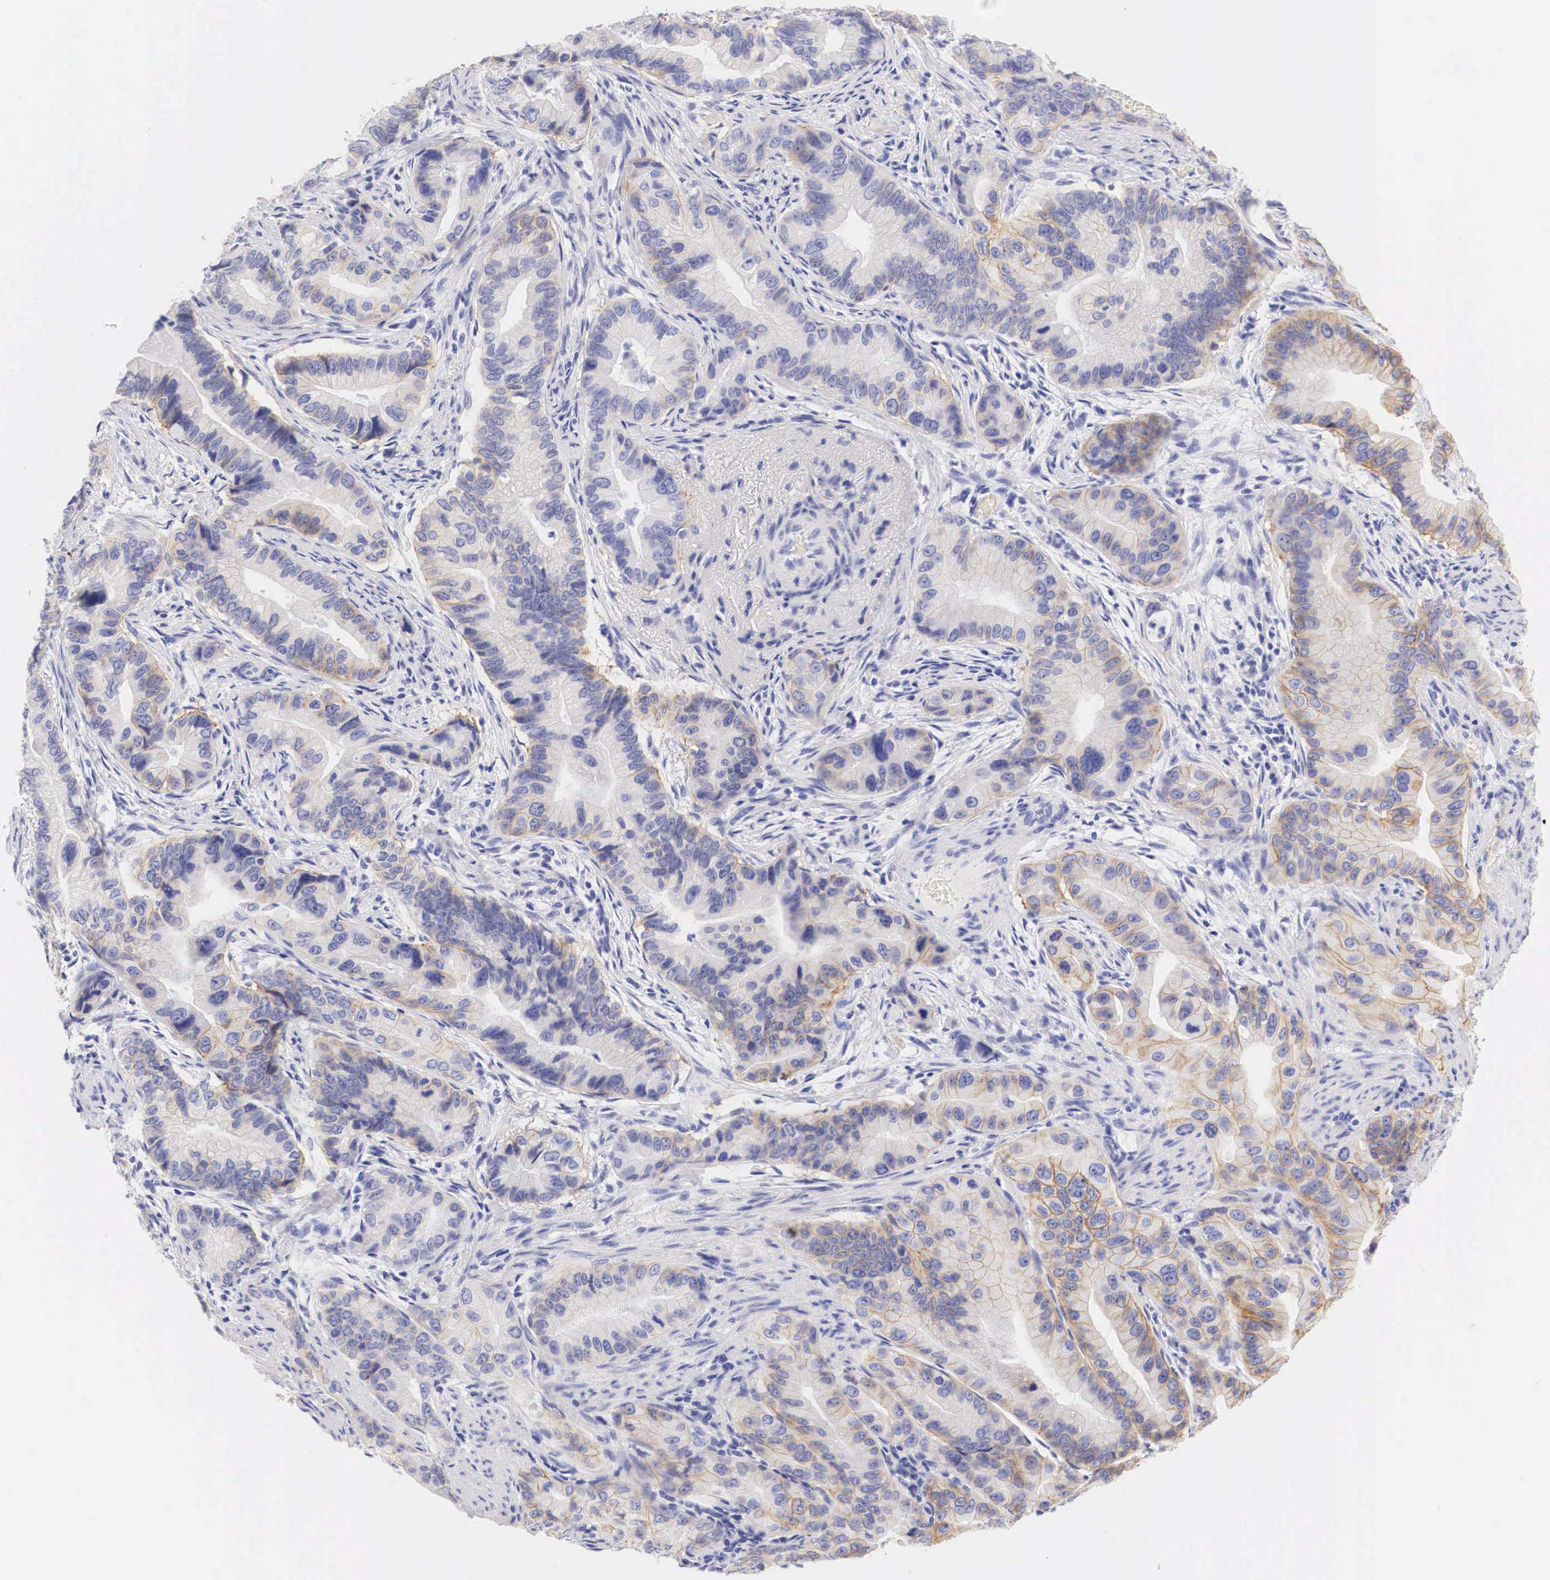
{"staining": {"intensity": "moderate", "quantity": "<25%", "location": "cytoplasmic/membranous"}, "tissue": "pancreatic cancer", "cell_type": "Tumor cells", "image_type": "cancer", "snomed": [{"axis": "morphology", "description": "Adenocarcinoma, NOS"}, {"axis": "topography", "description": "Pancreas"}, {"axis": "topography", "description": "Stomach, upper"}], "caption": "Immunohistochemical staining of pancreatic cancer shows low levels of moderate cytoplasmic/membranous protein staining in about <25% of tumor cells.", "gene": "ERBB2", "patient": {"sex": "male", "age": 77}}